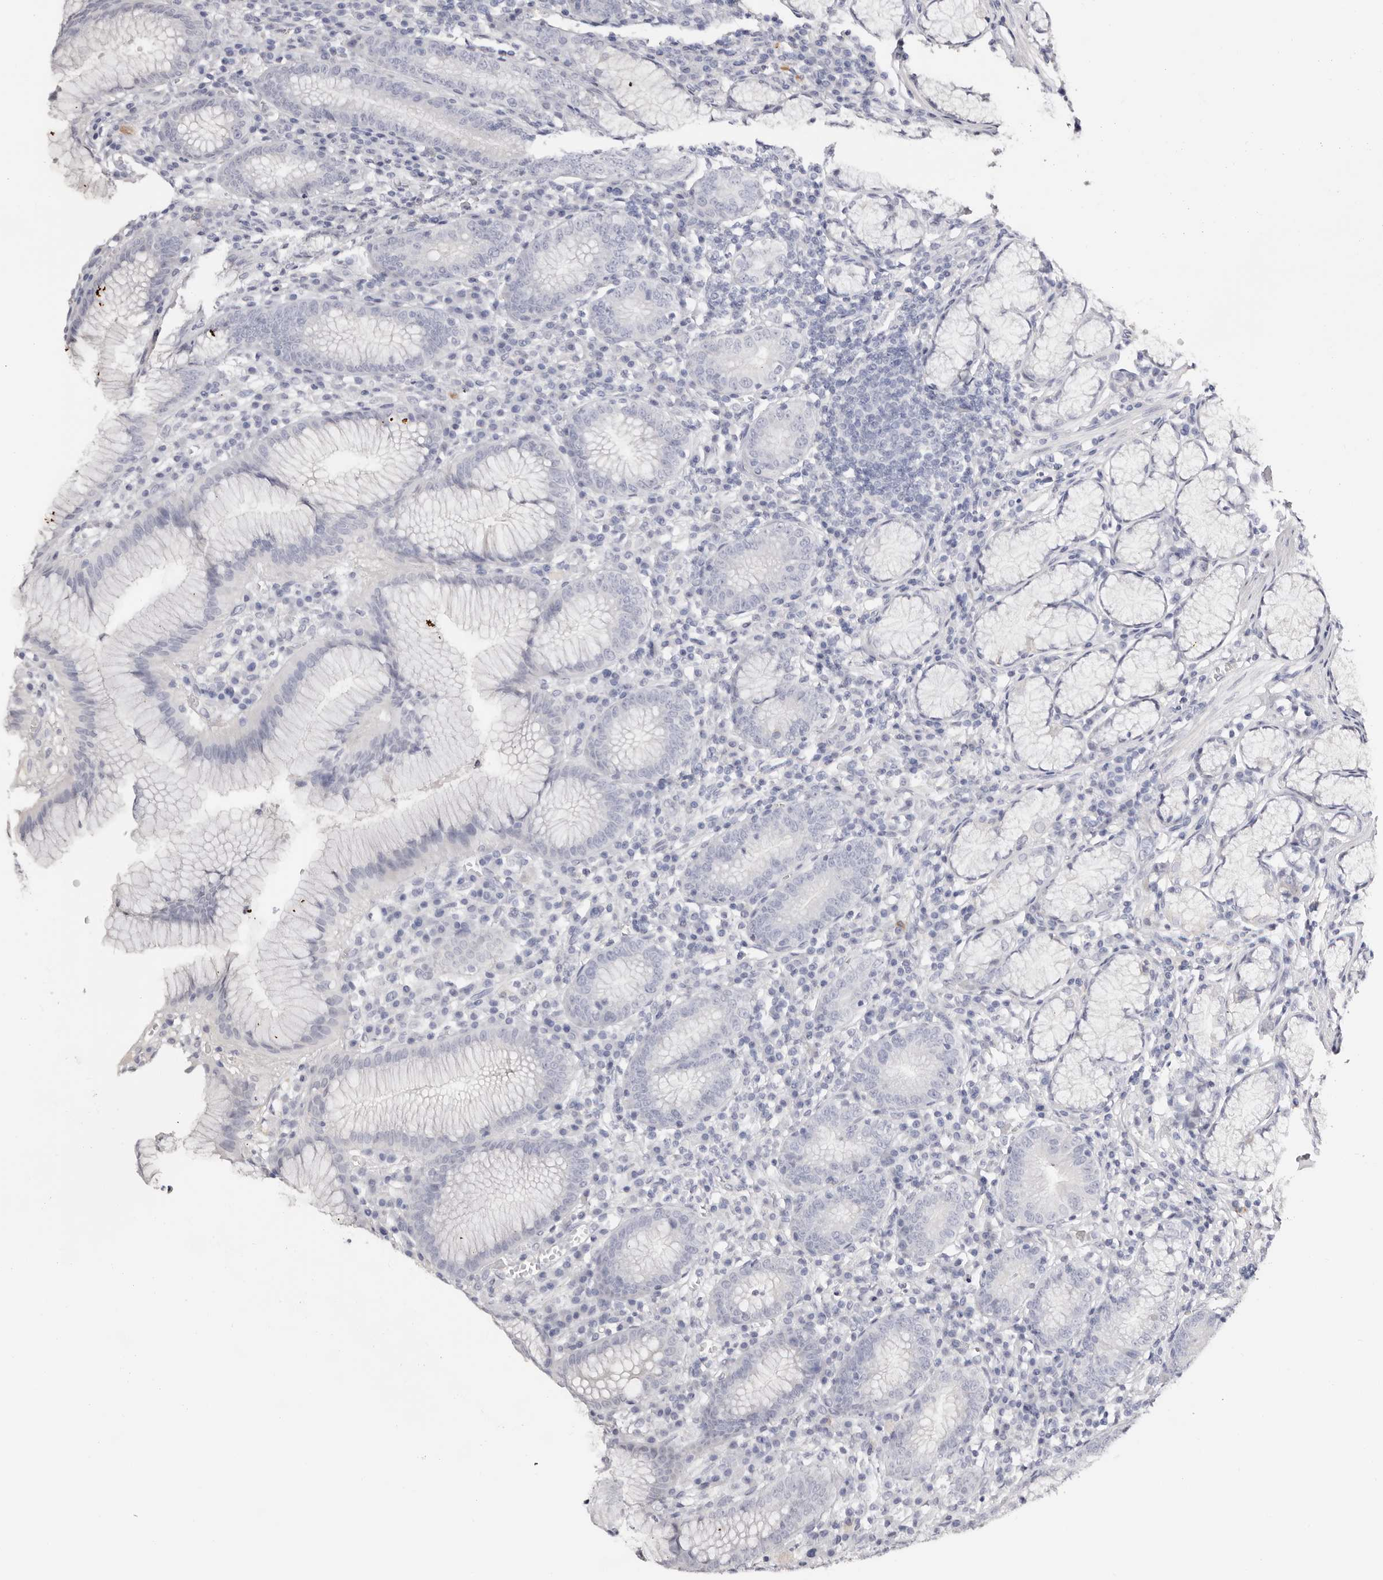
{"staining": {"intensity": "negative", "quantity": "none", "location": "none"}, "tissue": "stomach", "cell_type": "Glandular cells", "image_type": "normal", "snomed": [{"axis": "morphology", "description": "Normal tissue, NOS"}, {"axis": "topography", "description": "Stomach"}], "caption": "This is an immunohistochemistry micrograph of normal human stomach. There is no positivity in glandular cells.", "gene": "AKNAD1", "patient": {"sex": "male", "age": 55}}